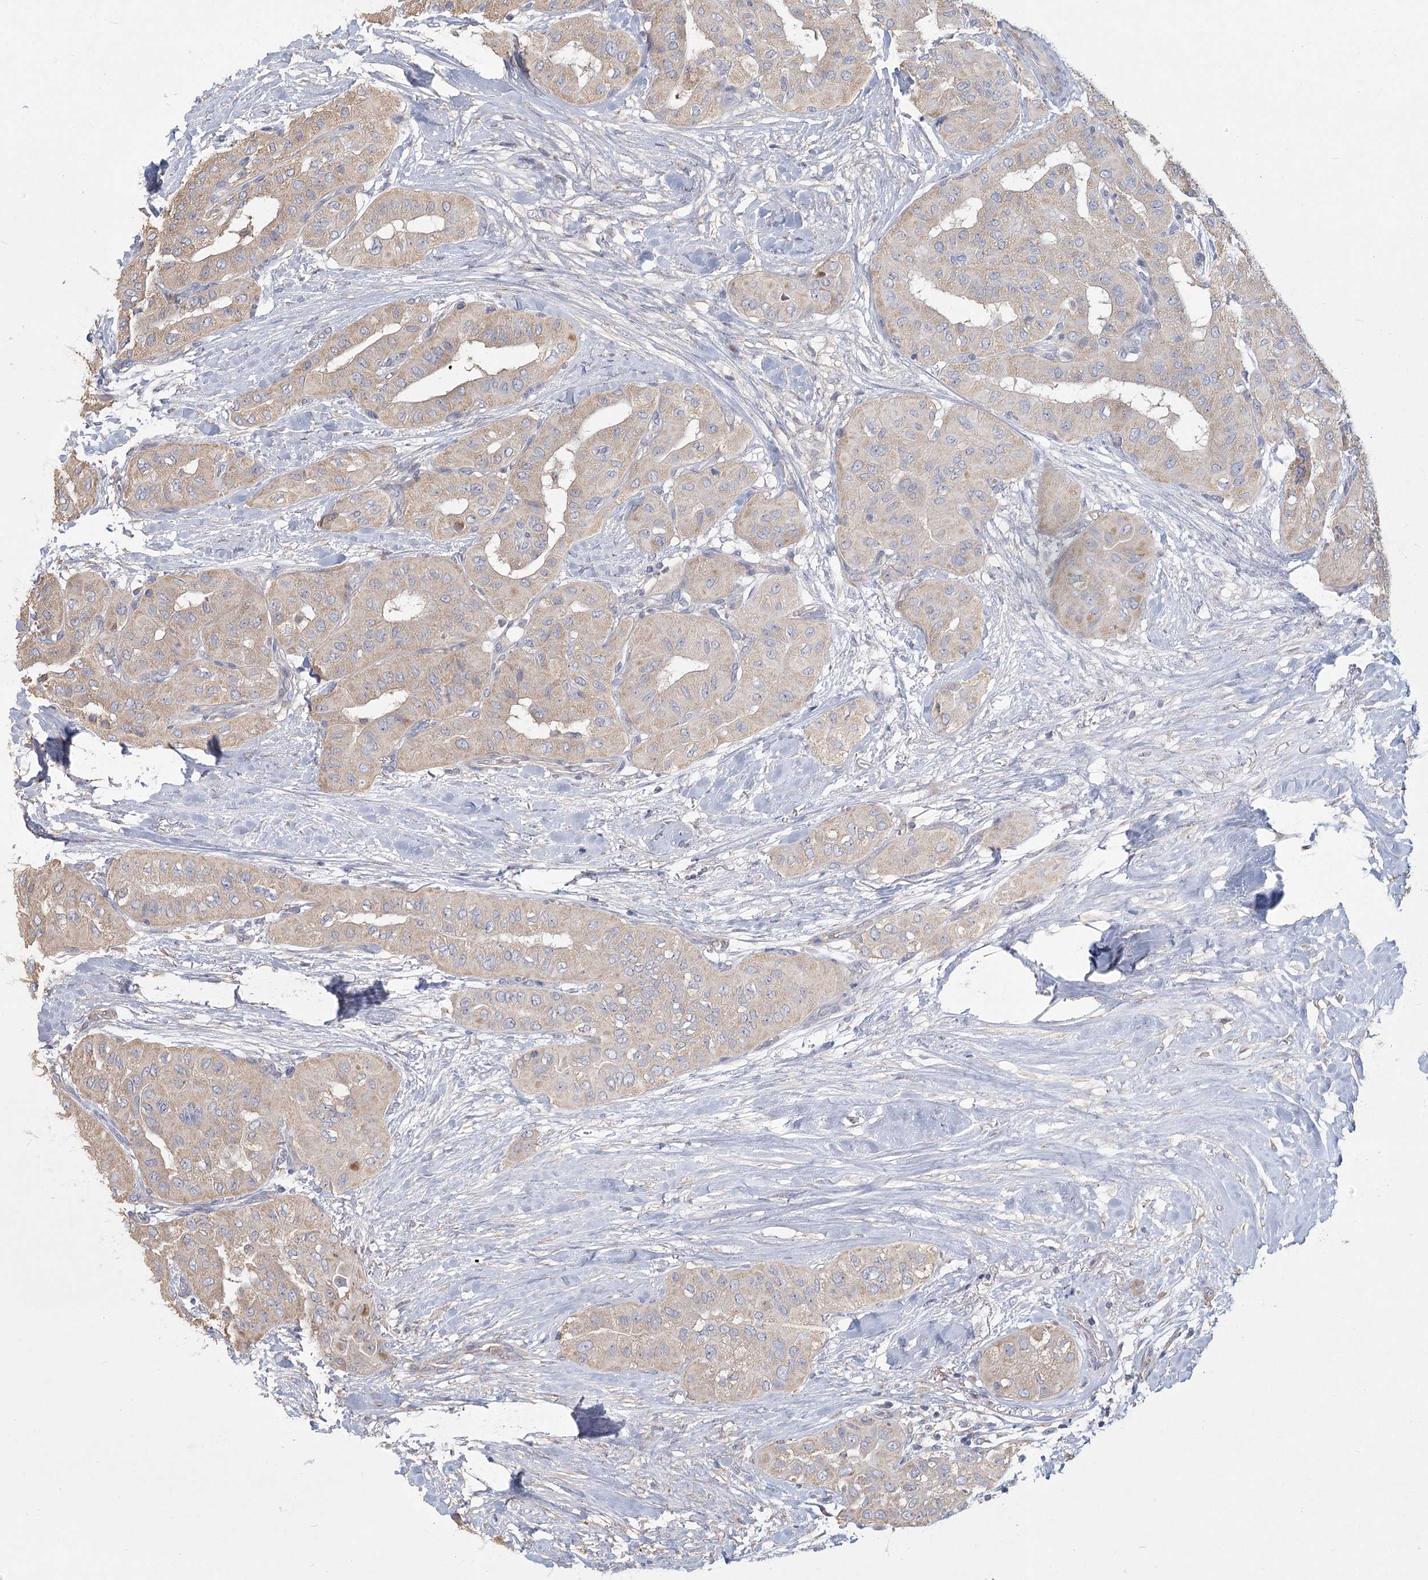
{"staining": {"intensity": "weak", "quantity": "<25%", "location": "cytoplasmic/membranous"}, "tissue": "thyroid cancer", "cell_type": "Tumor cells", "image_type": "cancer", "snomed": [{"axis": "morphology", "description": "Papillary adenocarcinoma, NOS"}, {"axis": "topography", "description": "Thyroid gland"}], "caption": "Tumor cells are negative for brown protein staining in papillary adenocarcinoma (thyroid). (Immunohistochemistry, brightfield microscopy, high magnification).", "gene": "CNTLN", "patient": {"sex": "female", "age": 59}}